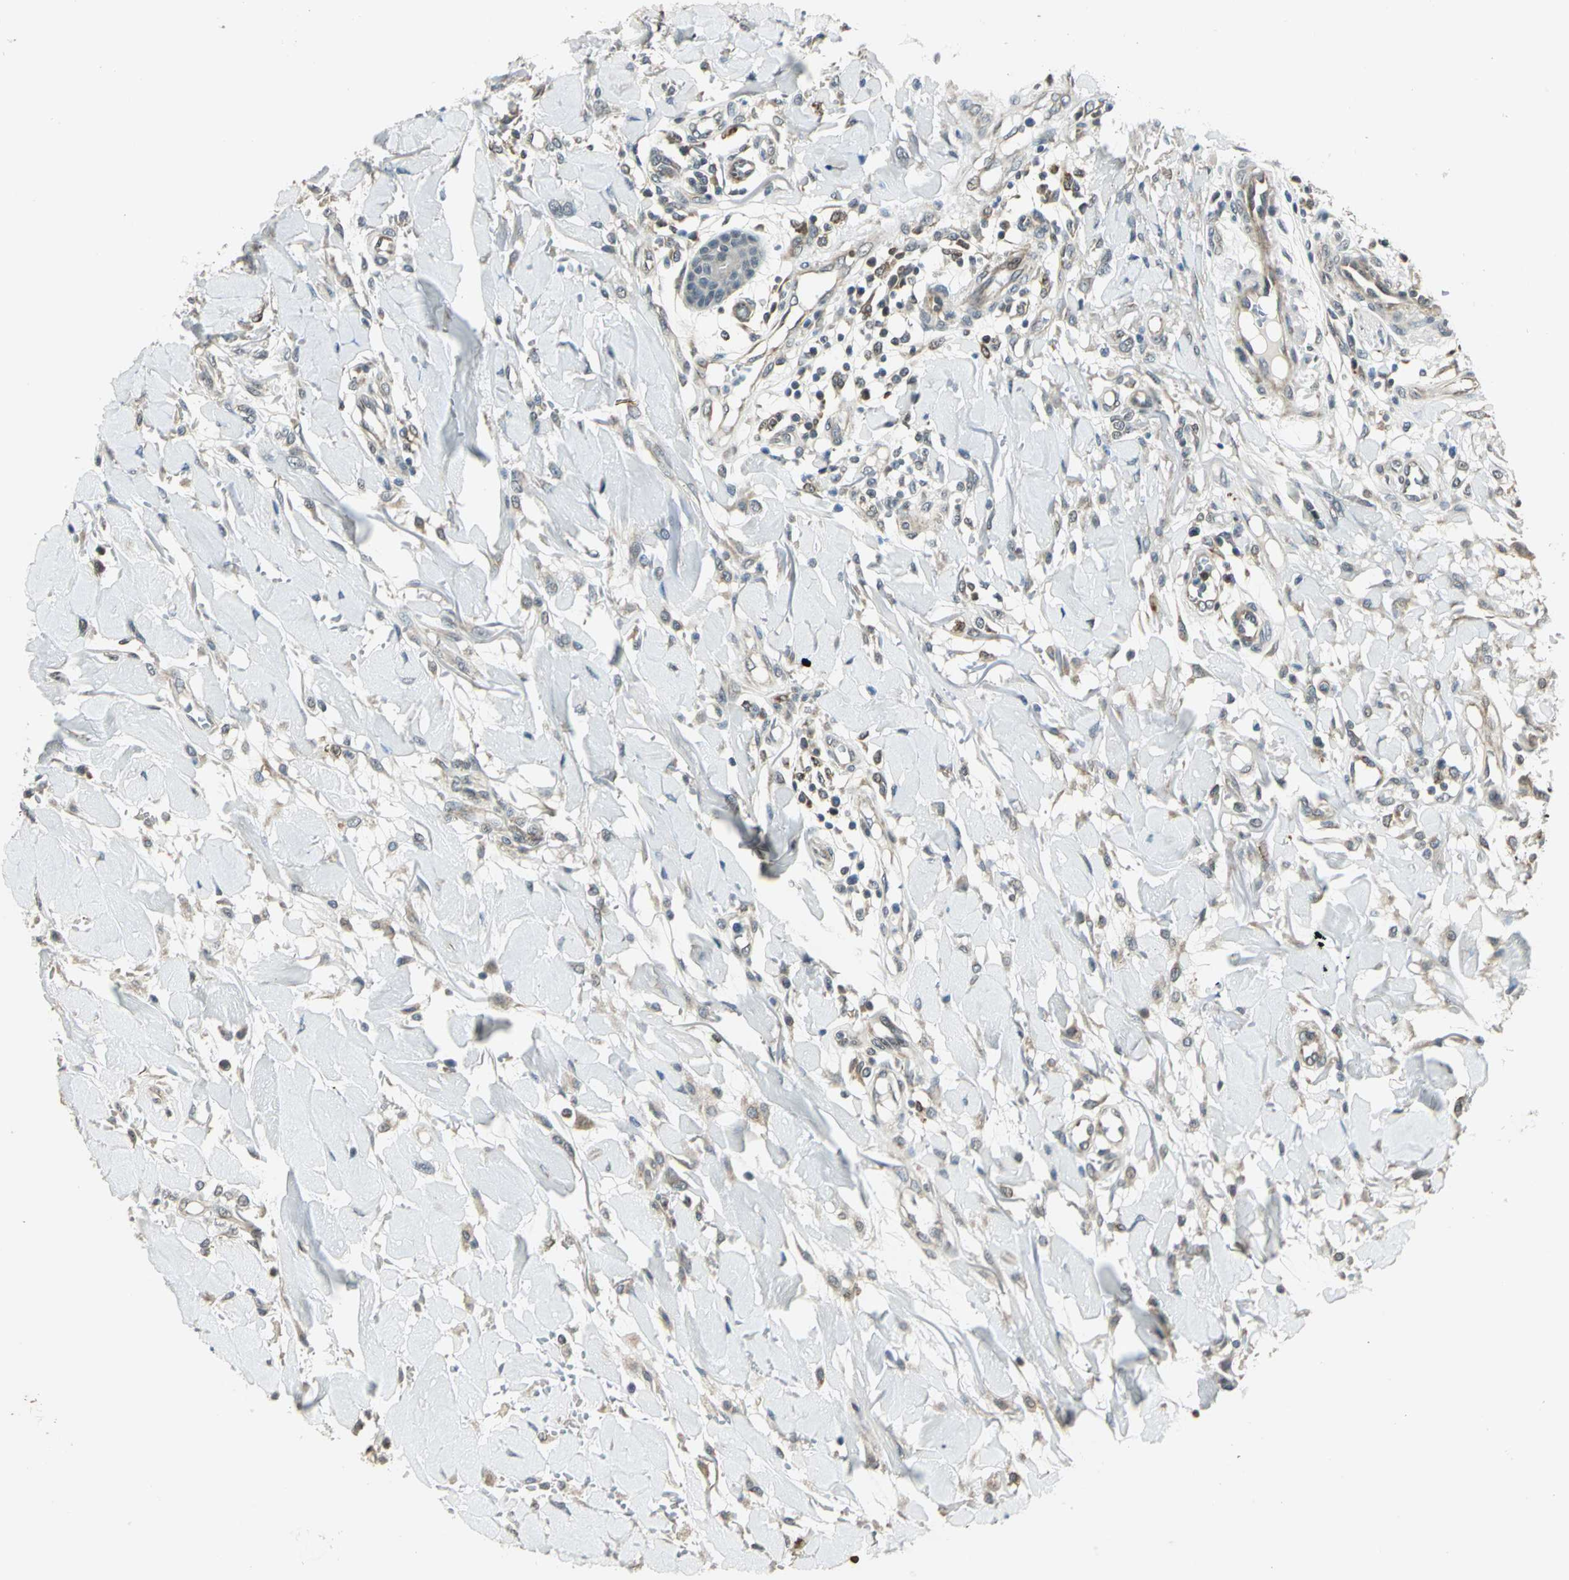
{"staining": {"intensity": "weak", "quantity": "25%-75%", "location": "cytoplasmic/membranous"}, "tissue": "skin cancer", "cell_type": "Tumor cells", "image_type": "cancer", "snomed": [{"axis": "morphology", "description": "Squamous cell carcinoma, NOS"}, {"axis": "topography", "description": "Skin"}], "caption": "Human skin squamous cell carcinoma stained with a protein marker shows weak staining in tumor cells.", "gene": "PLAGL2", "patient": {"sex": "female", "age": 78}}